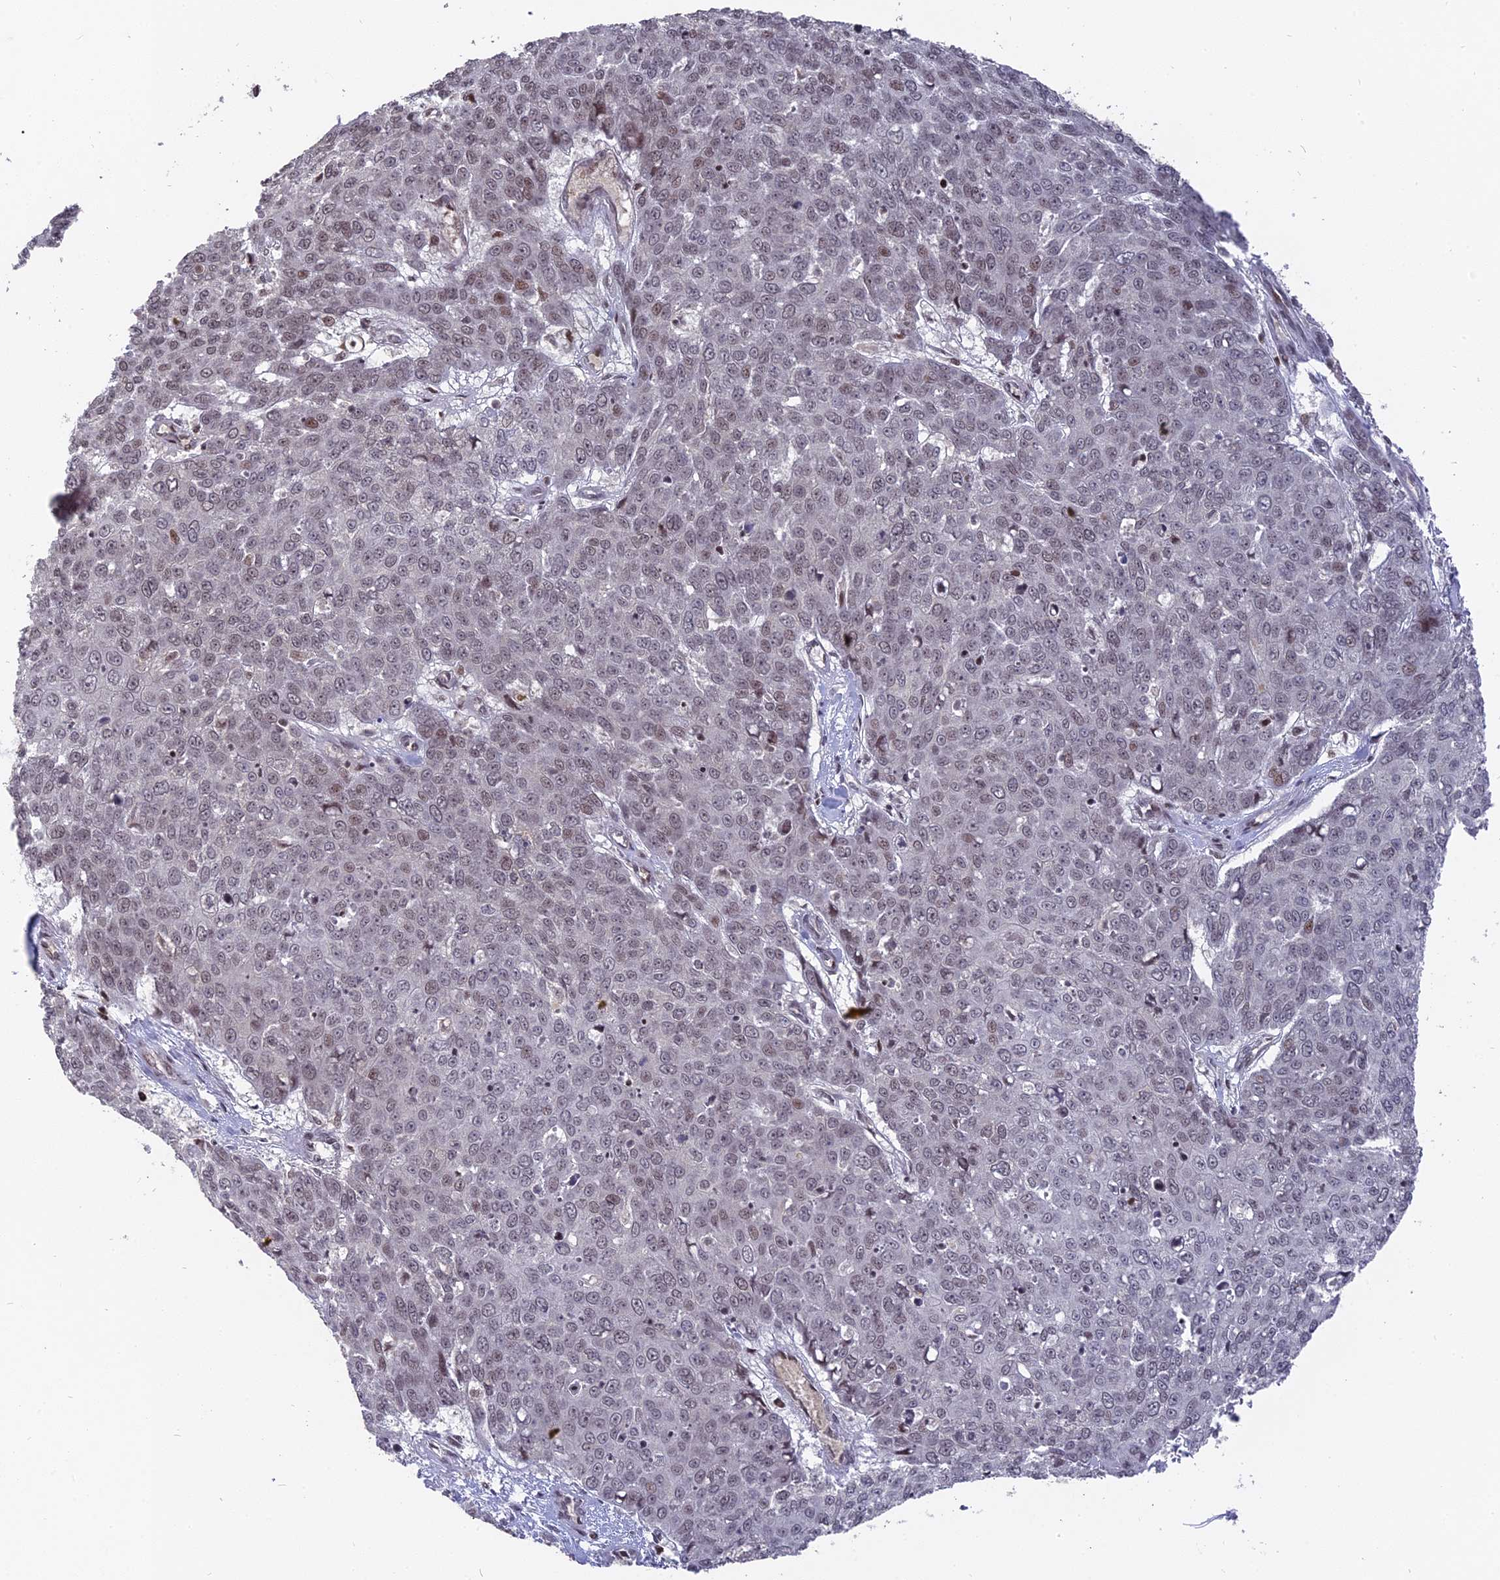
{"staining": {"intensity": "weak", "quantity": "<25%", "location": "nuclear"}, "tissue": "skin cancer", "cell_type": "Tumor cells", "image_type": "cancer", "snomed": [{"axis": "morphology", "description": "Squamous cell carcinoma, NOS"}, {"axis": "topography", "description": "Skin"}], "caption": "The micrograph exhibits no significant expression in tumor cells of skin squamous cell carcinoma.", "gene": "NR1H3", "patient": {"sex": "male", "age": 71}}